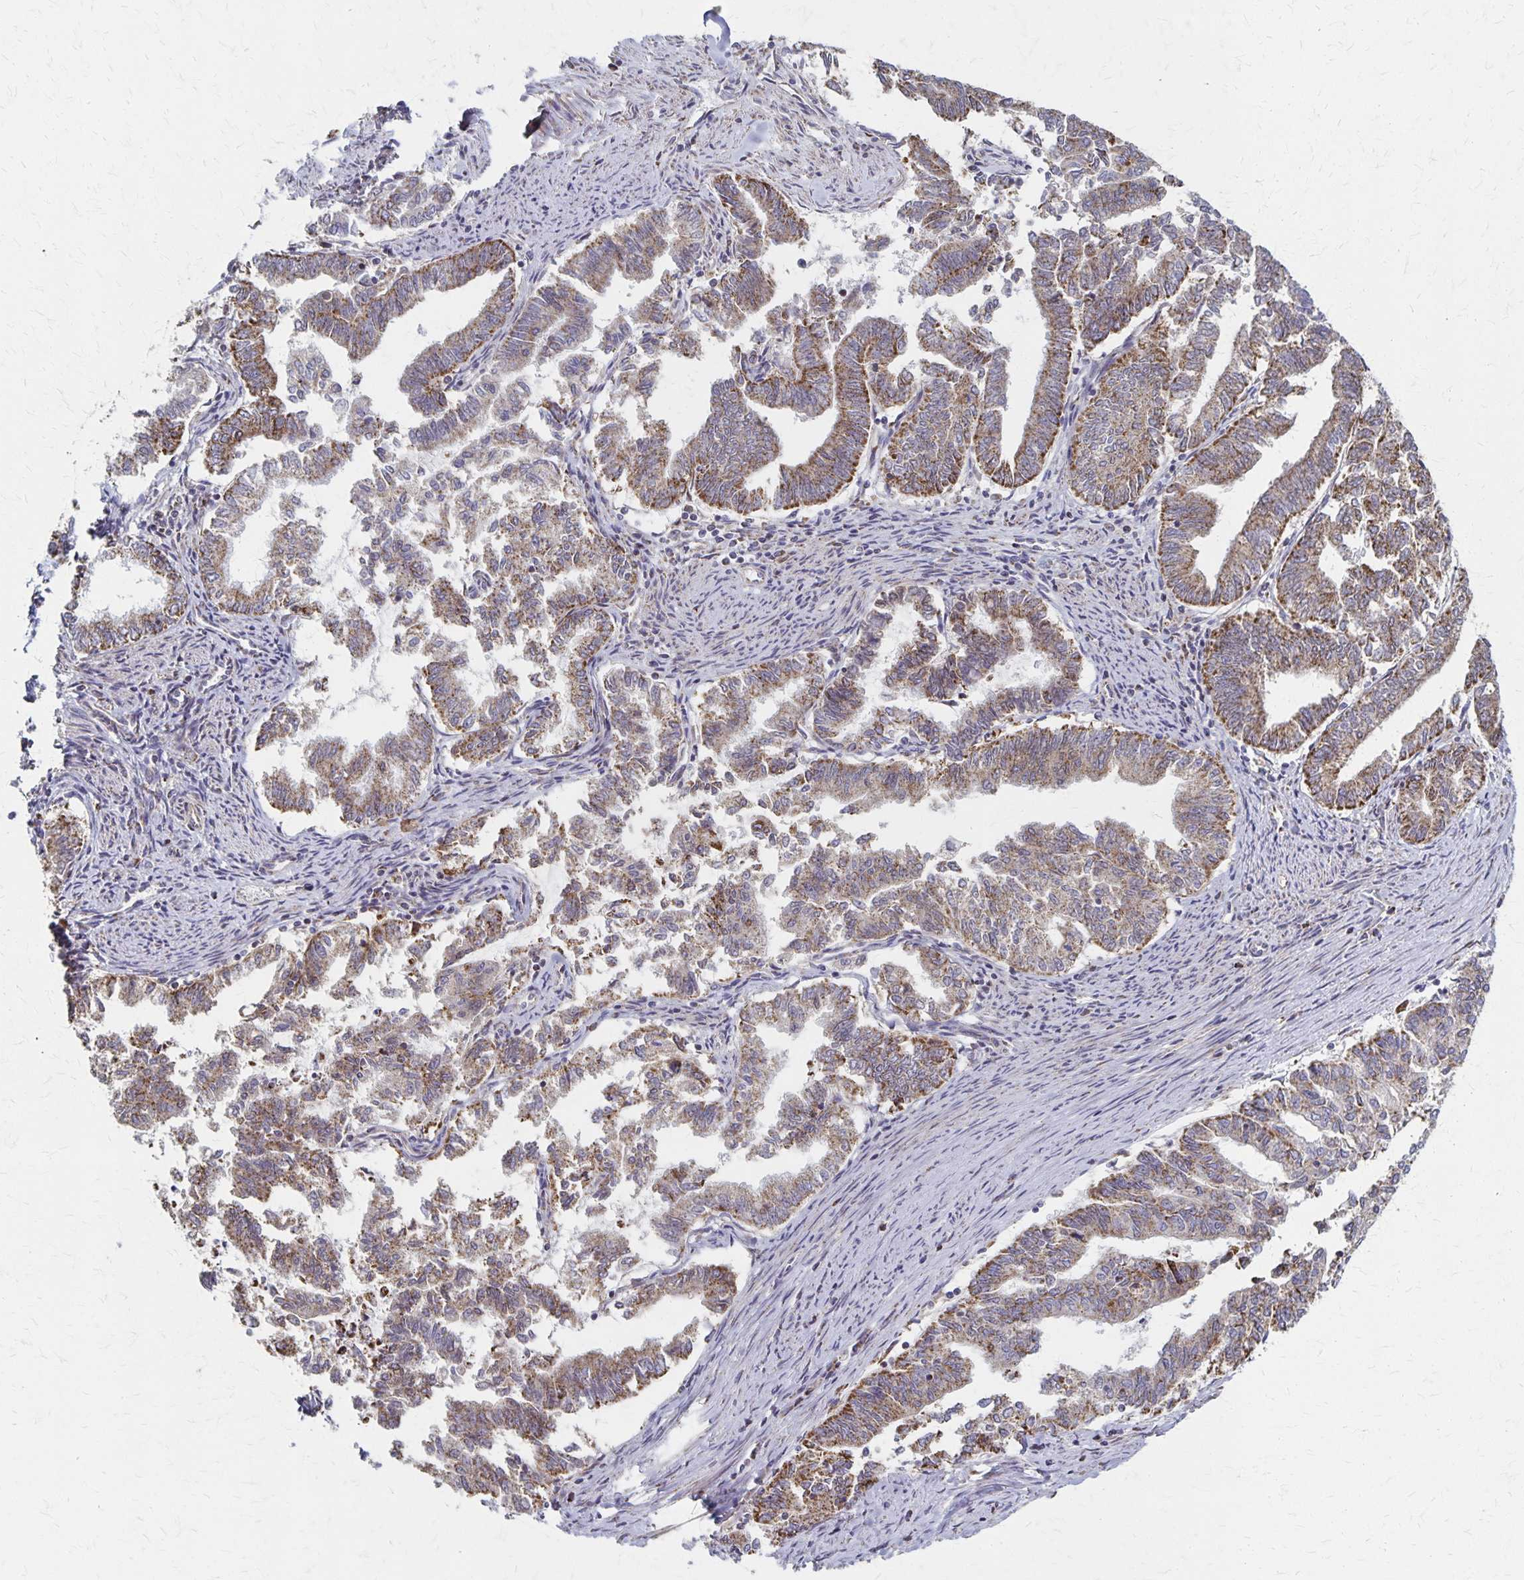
{"staining": {"intensity": "moderate", "quantity": "25%-75%", "location": "cytoplasmic/membranous"}, "tissue": "endometrial cancer", "cell_type": "Tumor cells", "image_type": "cancer", "snomed": [{"axis": "morphology", "description": "Adenocarcinoma, NOS"}, {"axis": "topography", "description": "Endometrium"}], "caption": "Human endometrial cancer stained for a protein (brown) reveals moderate cytoplasmic/membranous positive positivity in approximately 25%-75% of tumor cells.", "gene": "DYRK4", "patient": {"sex": "female", "age": 79}}